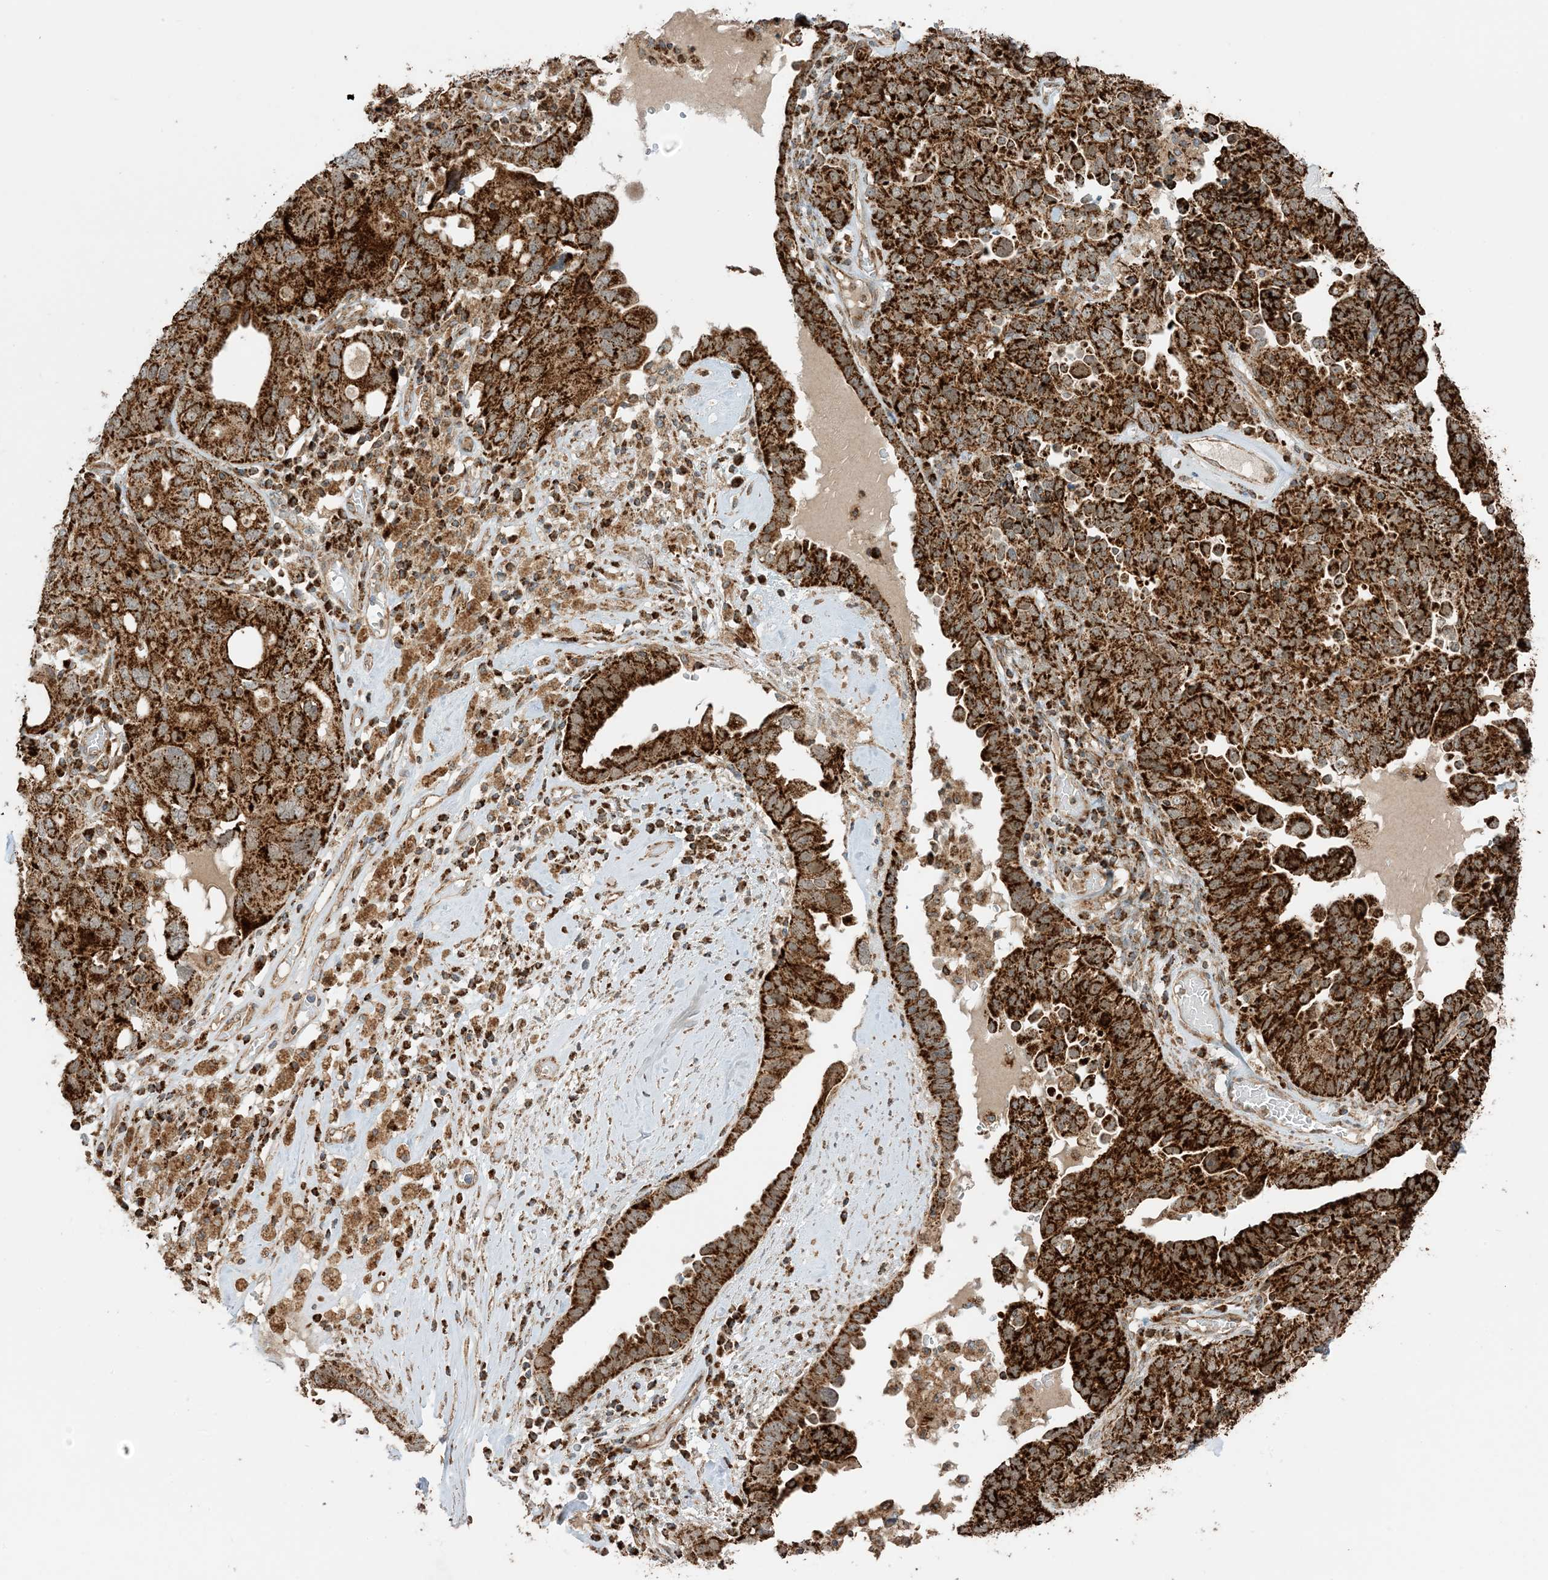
{"staining": {"intensity": "strong", "quantity": ">75%", "location": "cytoplasmic/membranous"}, "tissue": "ovarian cancer", "cell_type": "Tumor cells", "image_type": "cancer", "snomed": [{"axis": "morphology", "description": "Carcinoma, endometroid"}, {"axis": "topography", "description": "Ovary"}], "caption": "Immunohistochemistry of endometroid carcinoma (ovarian) demonstrates high levels of strong cytoplasmic/membranous staining in about >75% of tumor cells.", "gene": "N4BP3", "patient": {"sex": "female", "age": 62}}